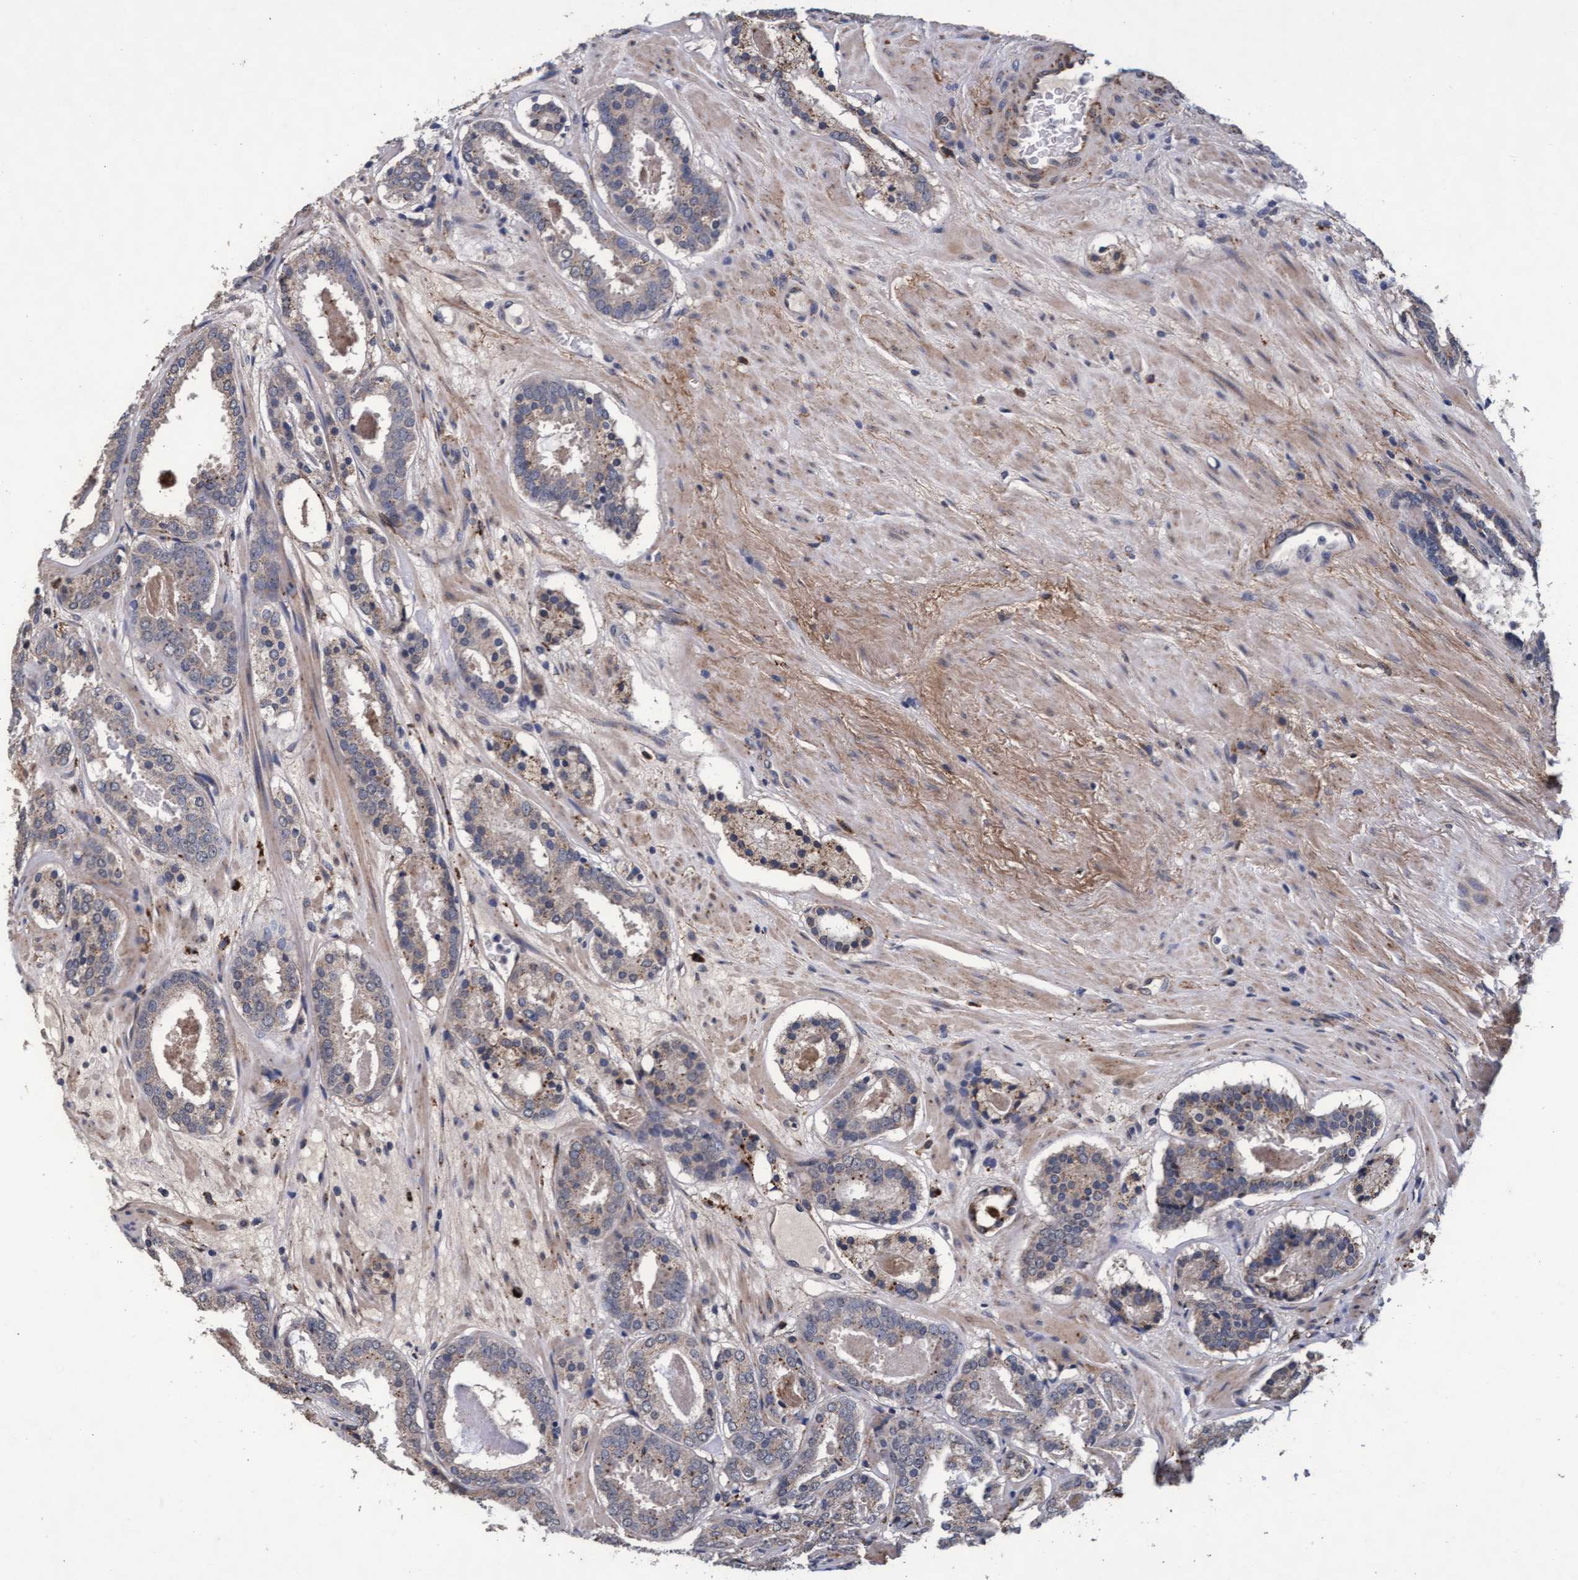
{"staining": {"intensity": "weak", "quantity": "<25%", "location": "cytoplasmic/membranous"}, "tissue": "prostate cancer", "cell_type": "Tumor cells", "image_type": "cancer", "snomed": [{"axis": "morphology", "description": "Adenocarcinoma, Low grade"}, {"axis": "topography", "description": "Prostate"}], "caption": "Prostate adenocarcinoma (low-grade) stained for a protein using immunohistochemistry shows no staining tumor cells.", "gene": "CPQ", "patient": {"sex": "male", "age": 69}}